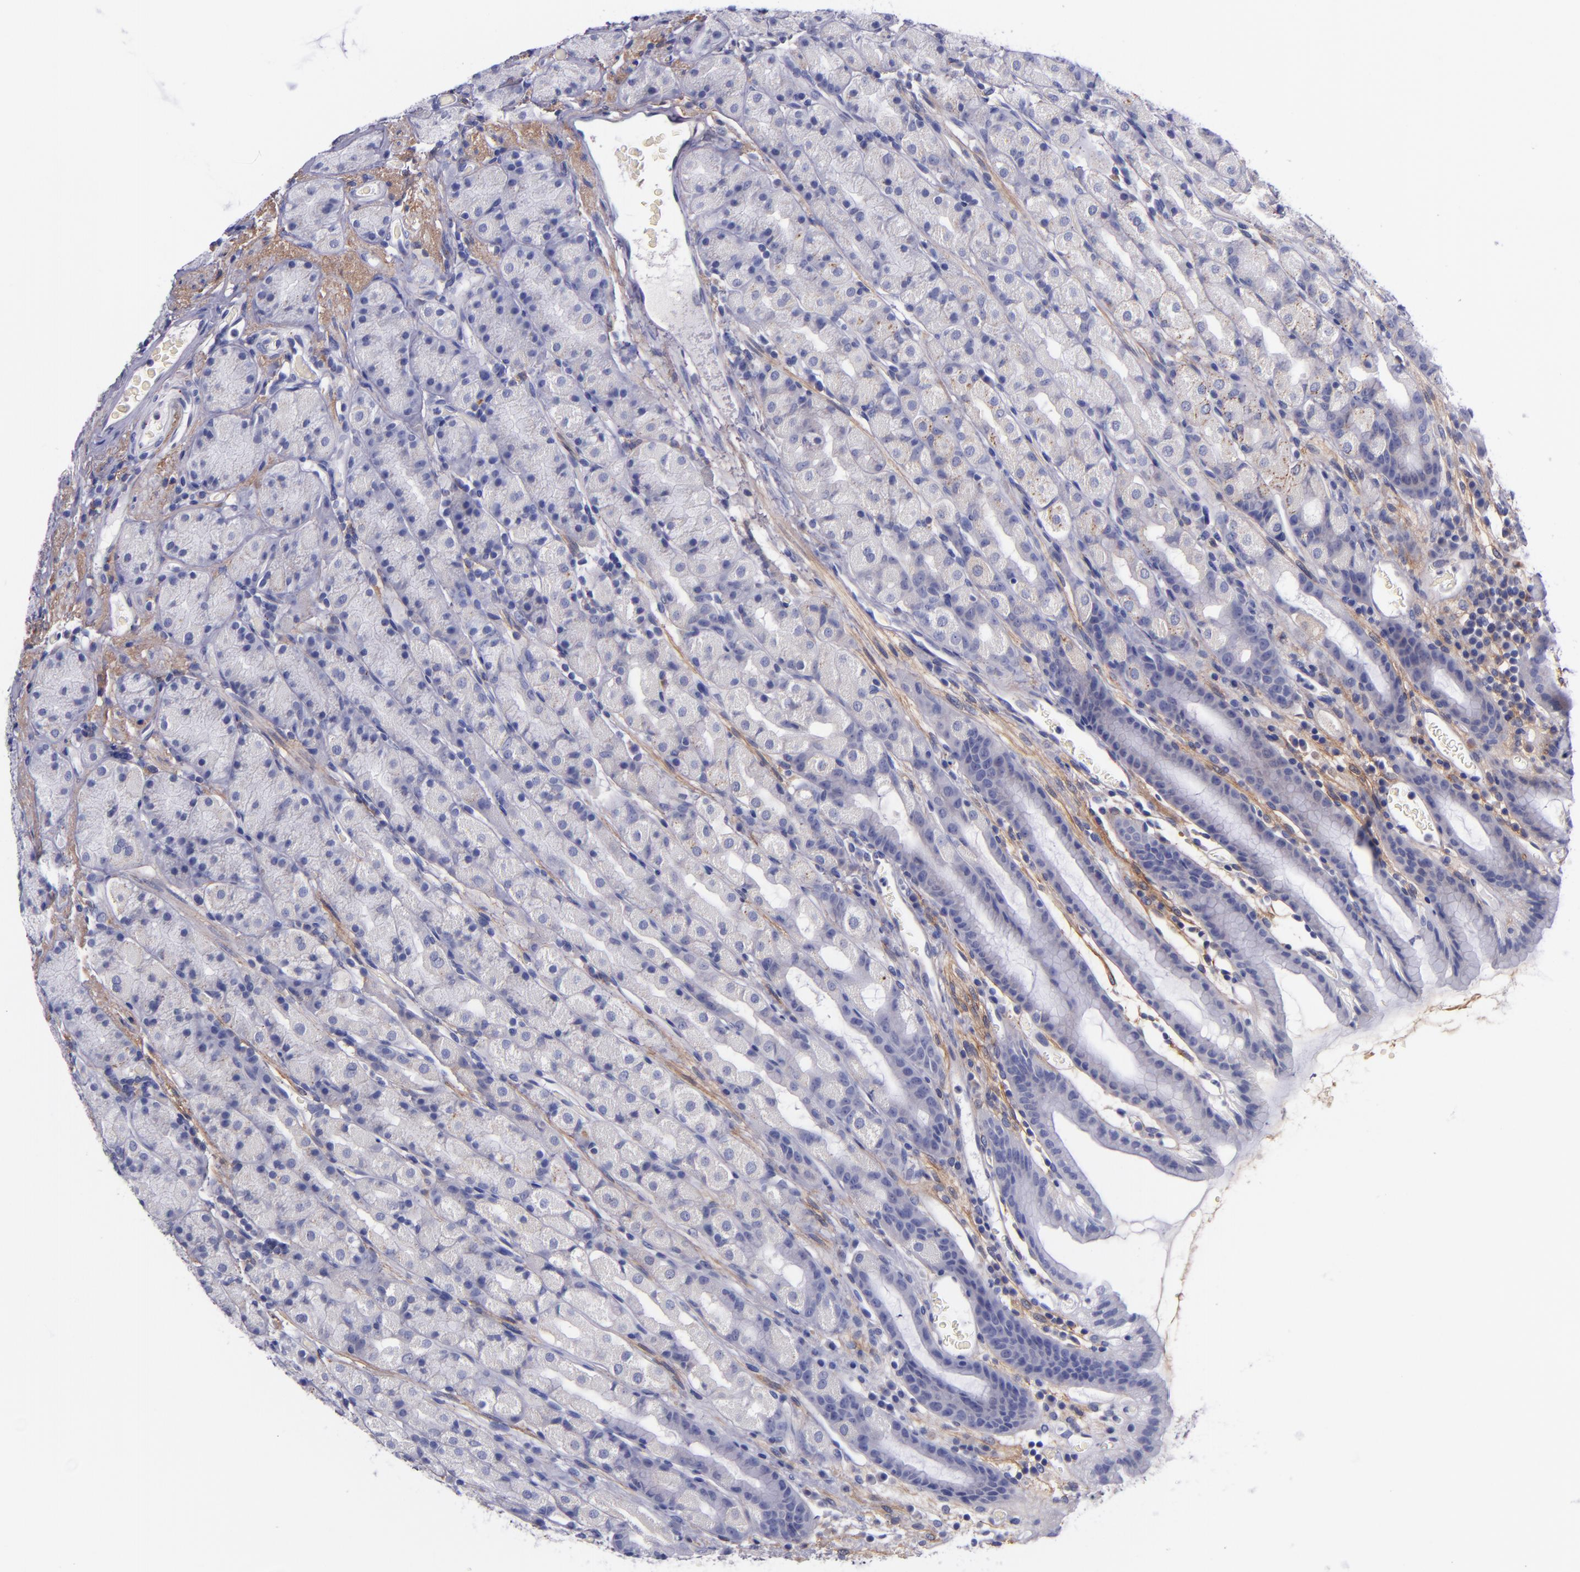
{"staining": {"intensity": "negative", "quantity": "none", "location": "none"}, "tissue": "stomach", "cell_type": "Glandular cells", "image_type": "normal", "snomed": [{"axis": "morphology", "description": "Normal tissue, NOS"}, {"axis": "topography", "description": "Stomach, upper"}], "caption": "An image of stomach stained for a protein shows no brown staining in glandular cells.", "gene": "IVL", "patient": {"sex": "male", "age": 68}}